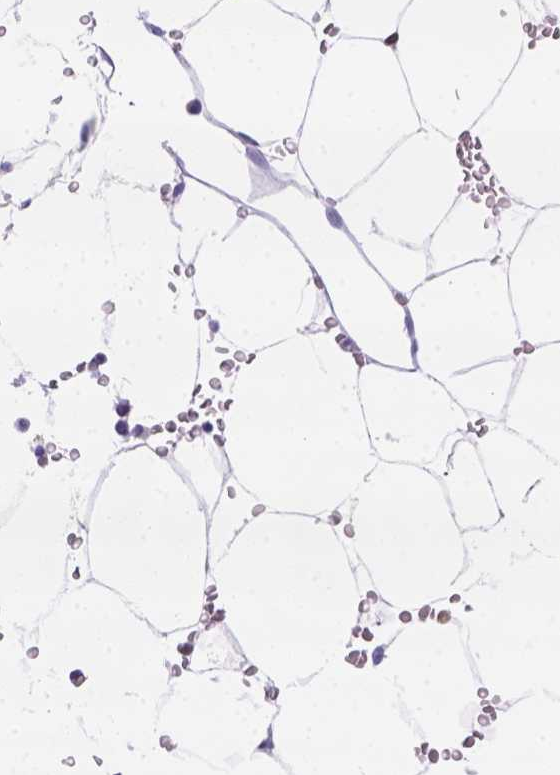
{"staining": {"intensity": "moderate", "quantity": "<25%", "location": "cytoplasmic/membranous"}, "tissue": "bone marrow", "cell_type": "Hematopoietic cells", "image_type": "normal", "snomed": [{"axis": "morphology", "description": "Normal tissue, NOS"}, {"axis": "topography", "description": "Bone marrow"}], "caption": "High-power microscopy captured an IHC micrograph of normal bone marrow, revealing moderate cytoplasmic/membranous staining in approximately <25% of hematopoietic cells. (IHC, brightfield microscopy, high magnification).", "gene": "CD96", "patient": {"sex": "female", "age": 52}}